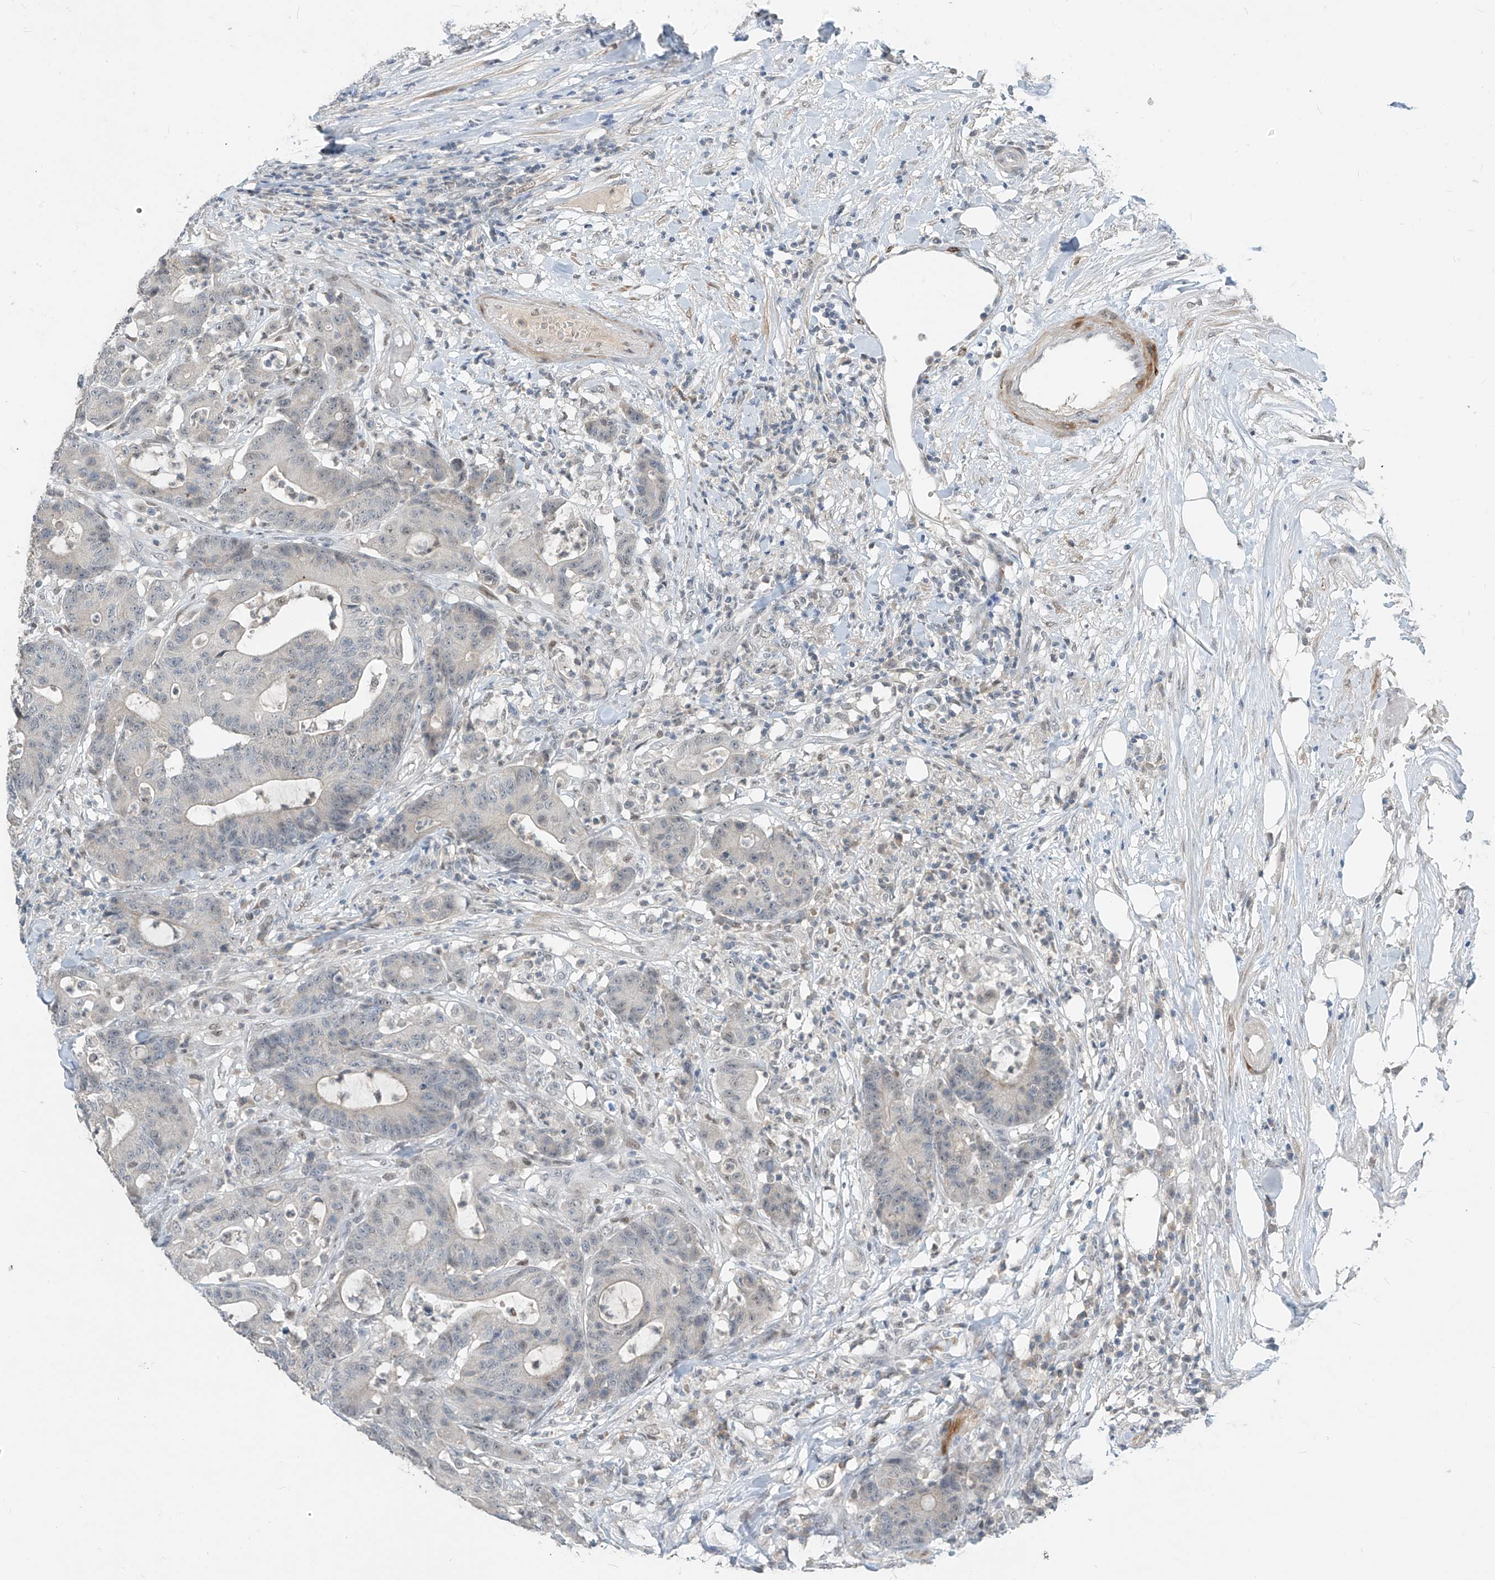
{"staining": {"intensity": "negative", "quantity": "none", "location": "none"}, "tissue": "colorectal cancer", "cell_type": "Tumor cells", "image_type": "cancer", "snomed": [{"axis": "morphology", "description": "Adenocarcinoma, NOS"}, {"axis": "topography", "description": "Colon"}], "caption": "There is no significant expression in tumor cells of colorectal cancer. The staining was performed using DAB (3,3'-diaminobenzidine) to visualize the protein expression in brown, while the nuclei were stained in blue with hematoxylin (Magnification: 20x).", "gene": "METAP1D", "patient": {"sex": "female", "age": 84}}